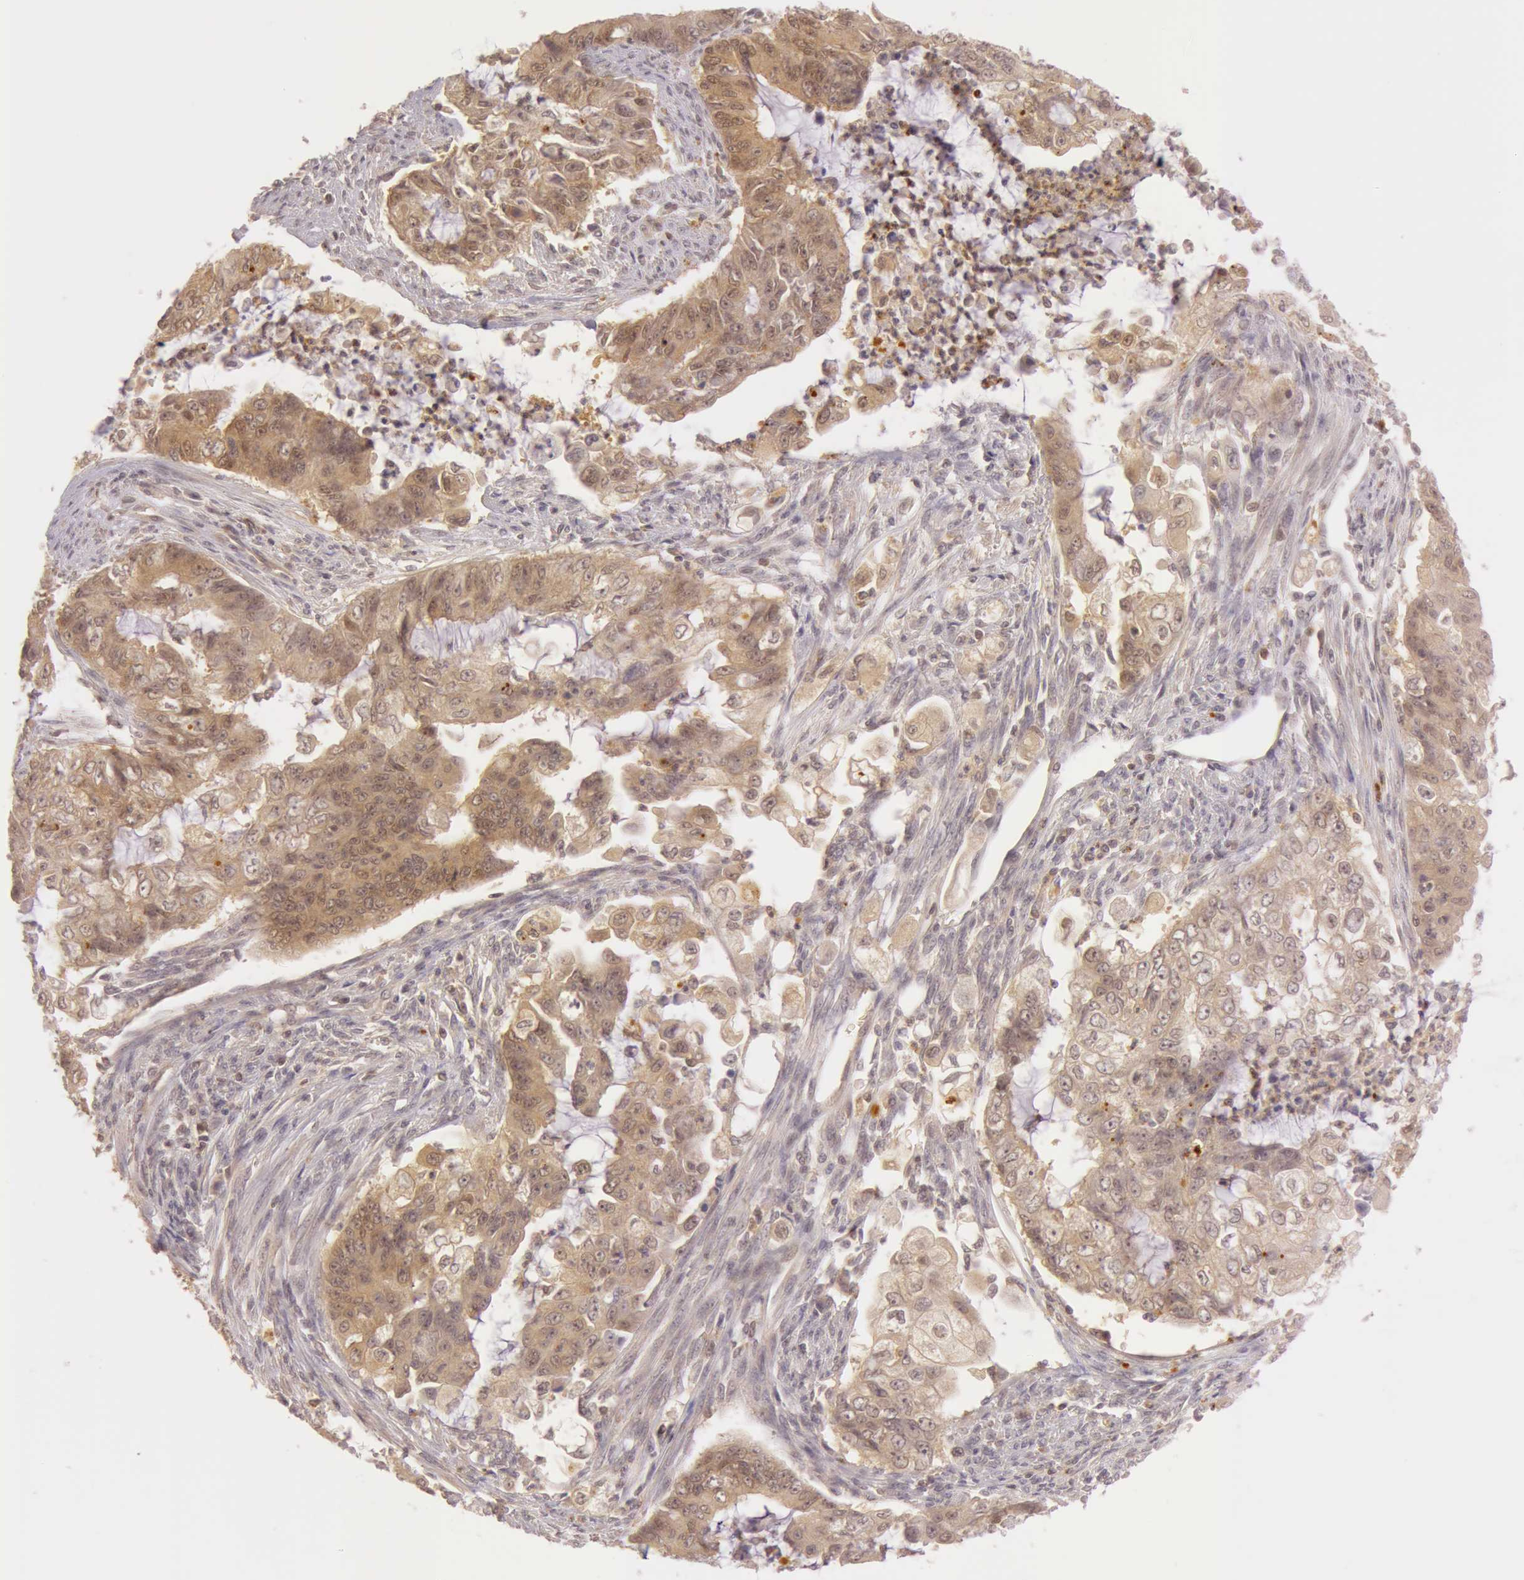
{"staining": {"intensity": "moderate", "quantity": ">75%", "location": "cytoplasmic/membranous"}, "tissue": "endometrial cancer", "cell_type": "Tumor cells", "image_type": "cancer", "snomed": [{"axis": "morphology", "description": "Adenocarcinoma, NOS"}, {"axis": "topography", "description": "Endometrium"}], "caption": "A brown stain shows moderate cytoplasmic/membranous expression of a protein in endometrial cancer tumor cells. (DAB (3,3'-diaminobenzidine) IHC, brown staining for protein, blue staining for nuclei).", "gene": "ATG2B", "patient": {"sex": "female", "age": 75}}